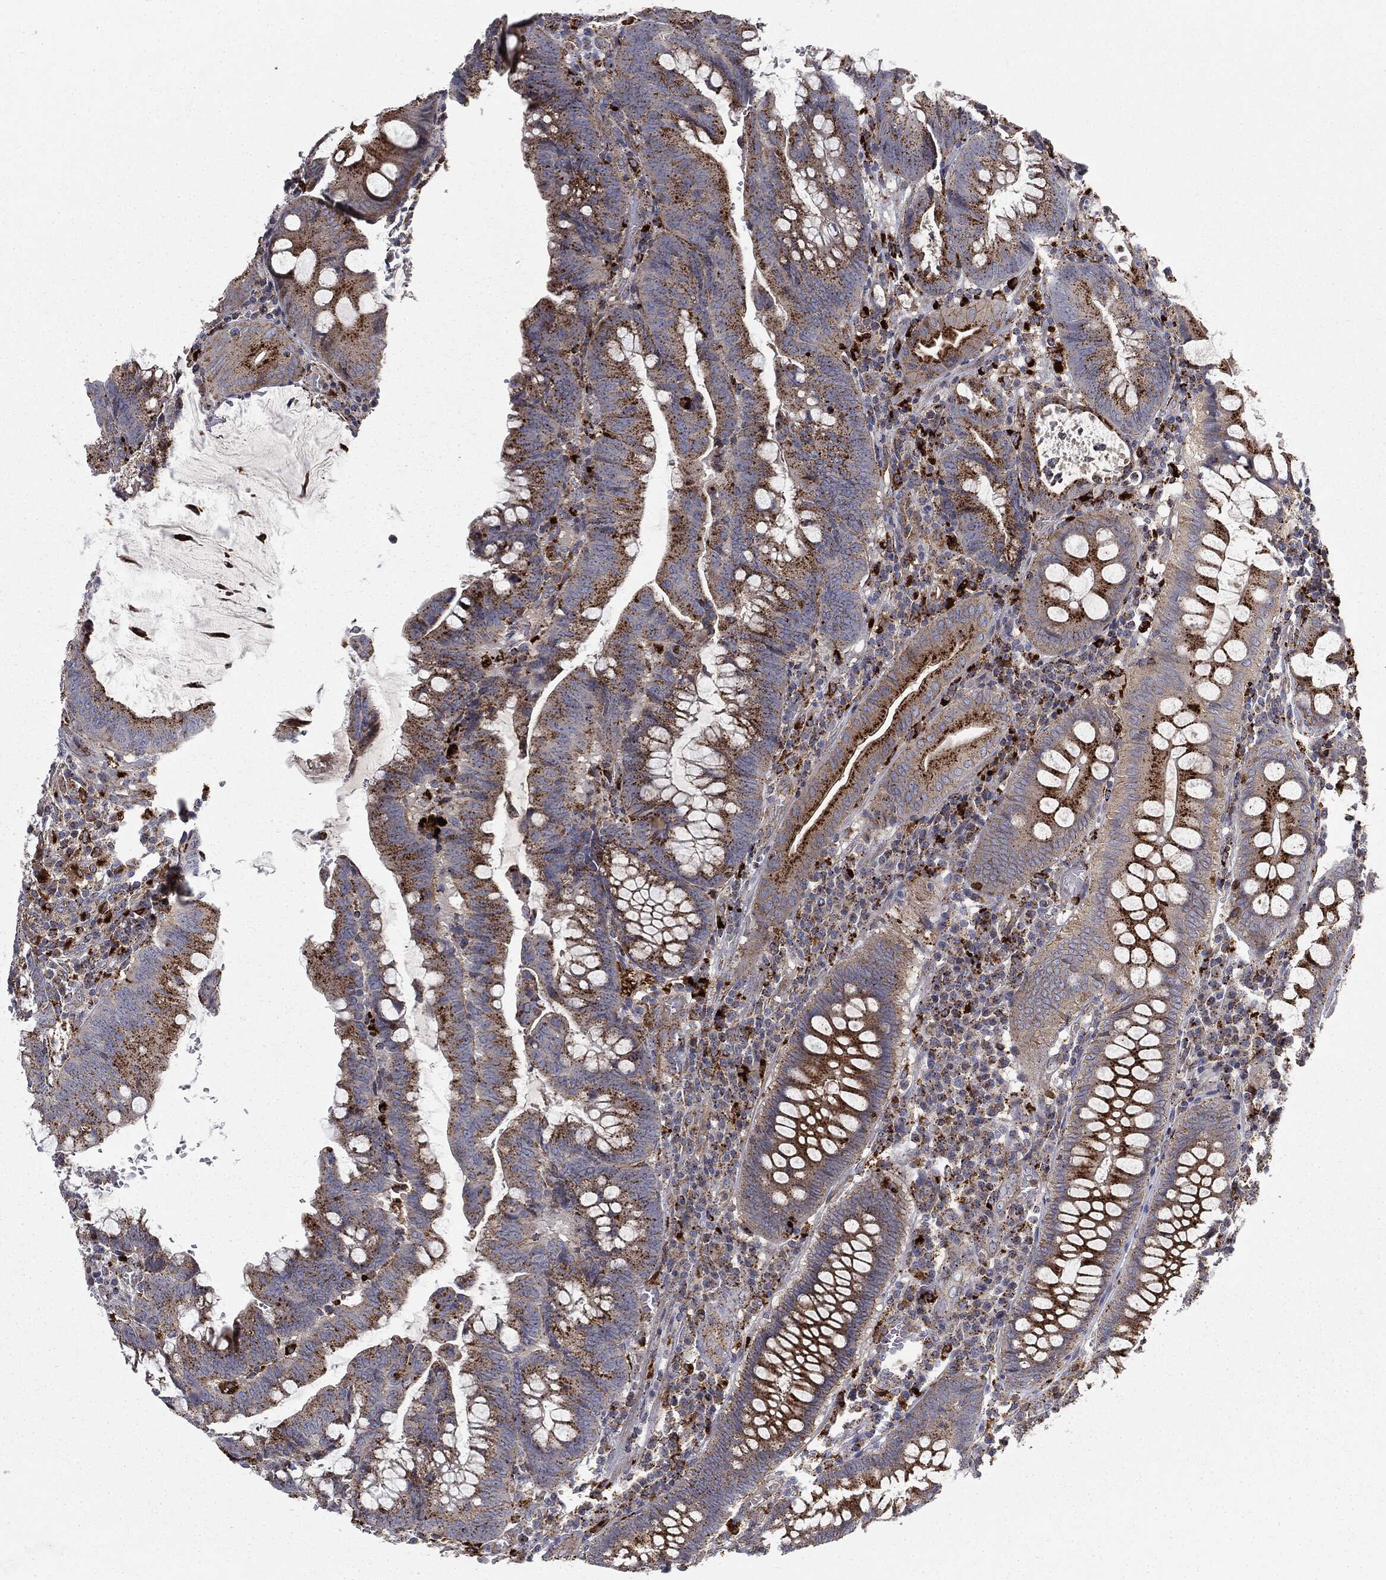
{"staining": {"intensity": "strong", "quantity": "25%-75%", "location": "cytoplasmic/membranous"}, "tissue": "colorectal cancer", "cell_type": "Tumor cells", "image_type": "cancer", "snomed": [{"axis": "morphology", "description": "Adenocarcinoma, NOS"}, {"axis": "topography", "description": "Colon"}], "caption": "Strong cytoplasmic/membranous staining is seen in about 25%-75% of tumor cells in colorectal cancer (adenocarcinoma). The protein of interest is shown in brown color, while the nuclei are stained blue.", "gene": "CTSA", "patient": {"sex": "male", "age": 62}}